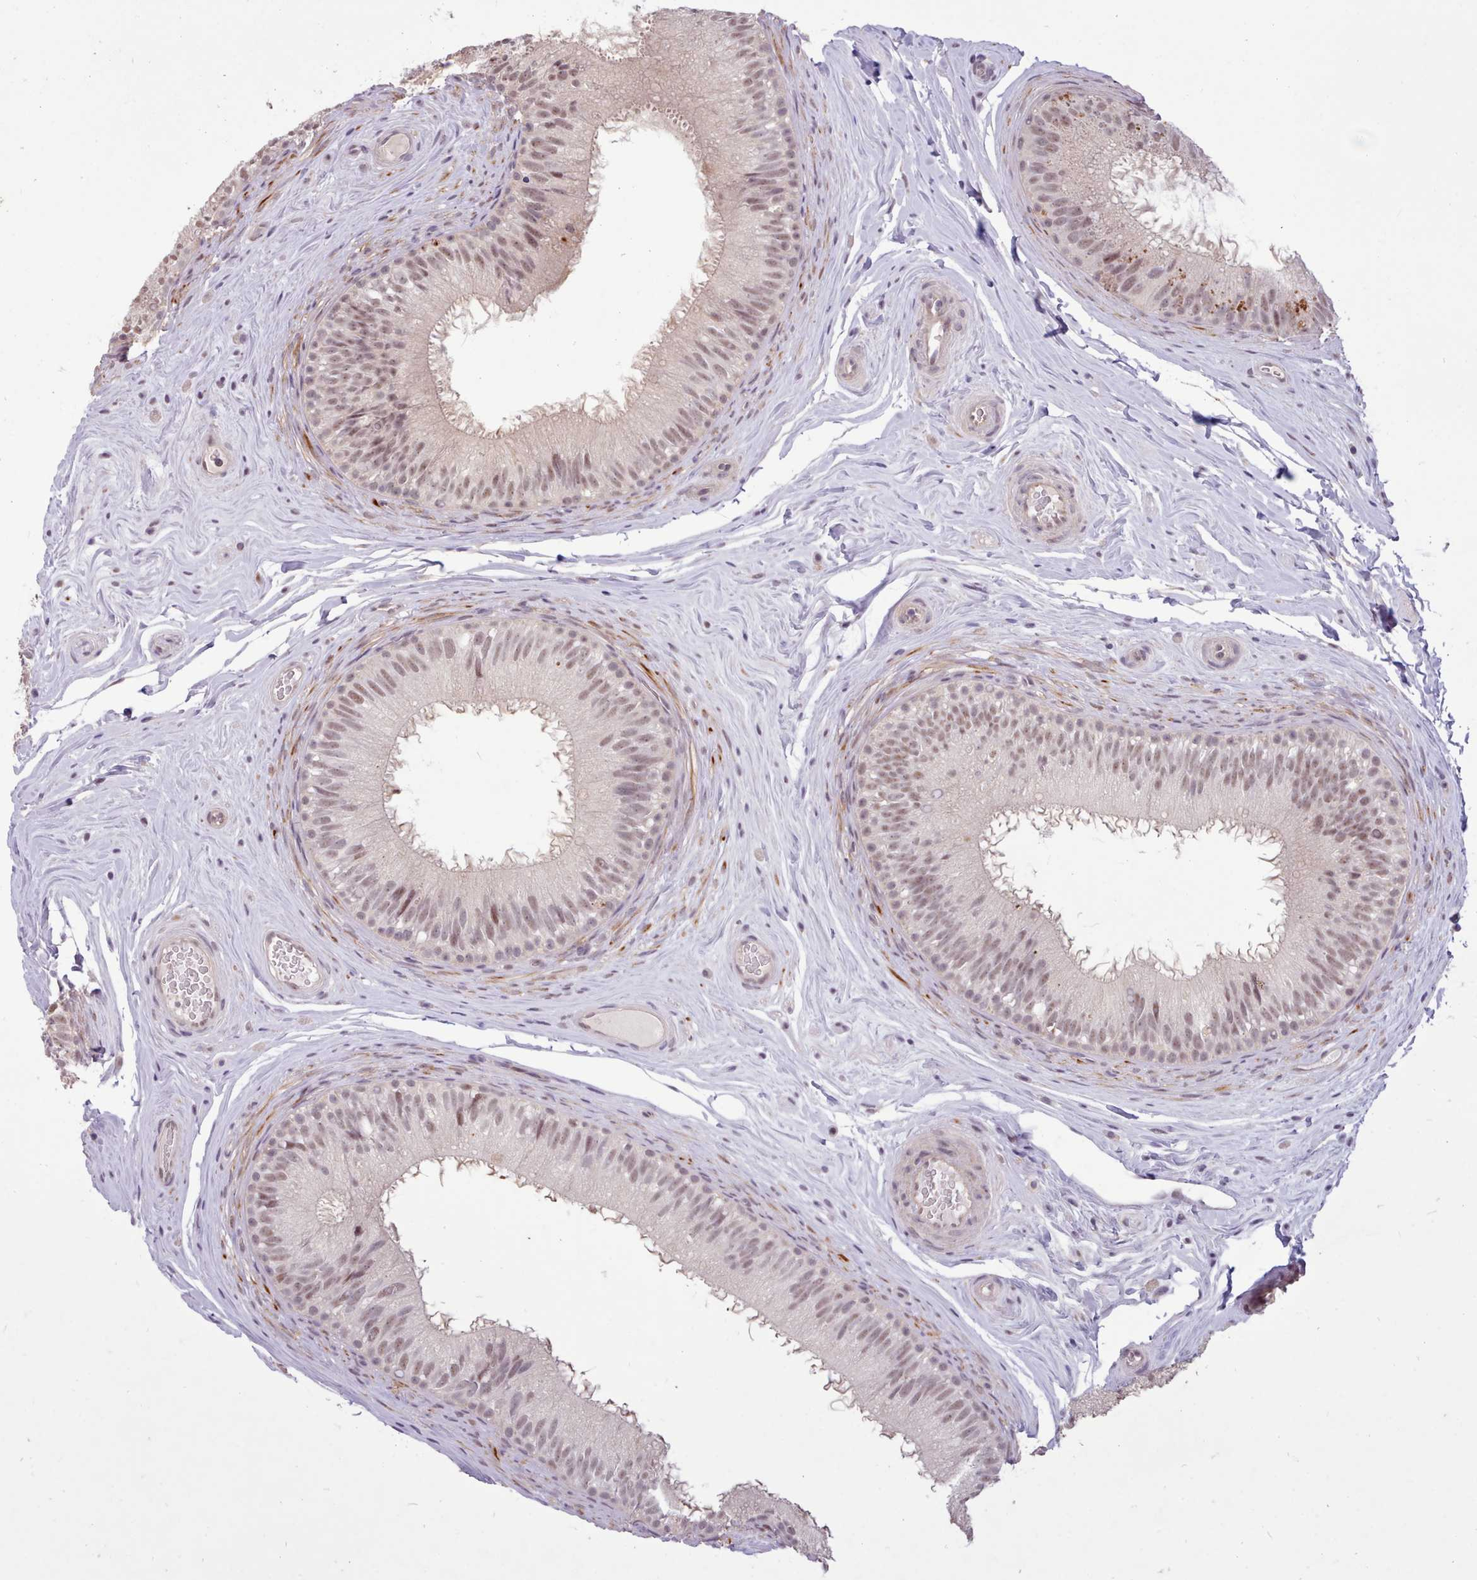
{"staining": {"intensity": "strong", "quantity": "<25%", "location": "cytoplasmic/membranous,nuclear"}, "tissue": "epididymis", "cell_type": "Glandular cells", "image_type": "normal", "snomed": [{"axis": "morphology", "description": "Normal tissue, NOS"}, {"axis": "topography", "description": "Epididymis"}], "caption": "DAB immunohistochemical staining of normal human epididymis demonstrates strong cytoplasmic/membranous,nuclear protein staining in about <25% of glandular cells. (DAB (3,3'-diaminobenzidine) IHC with brightfield microscopy, high magnification).", "gene": "ZNF607", "patient": {"sex": "male", "age": 34}}